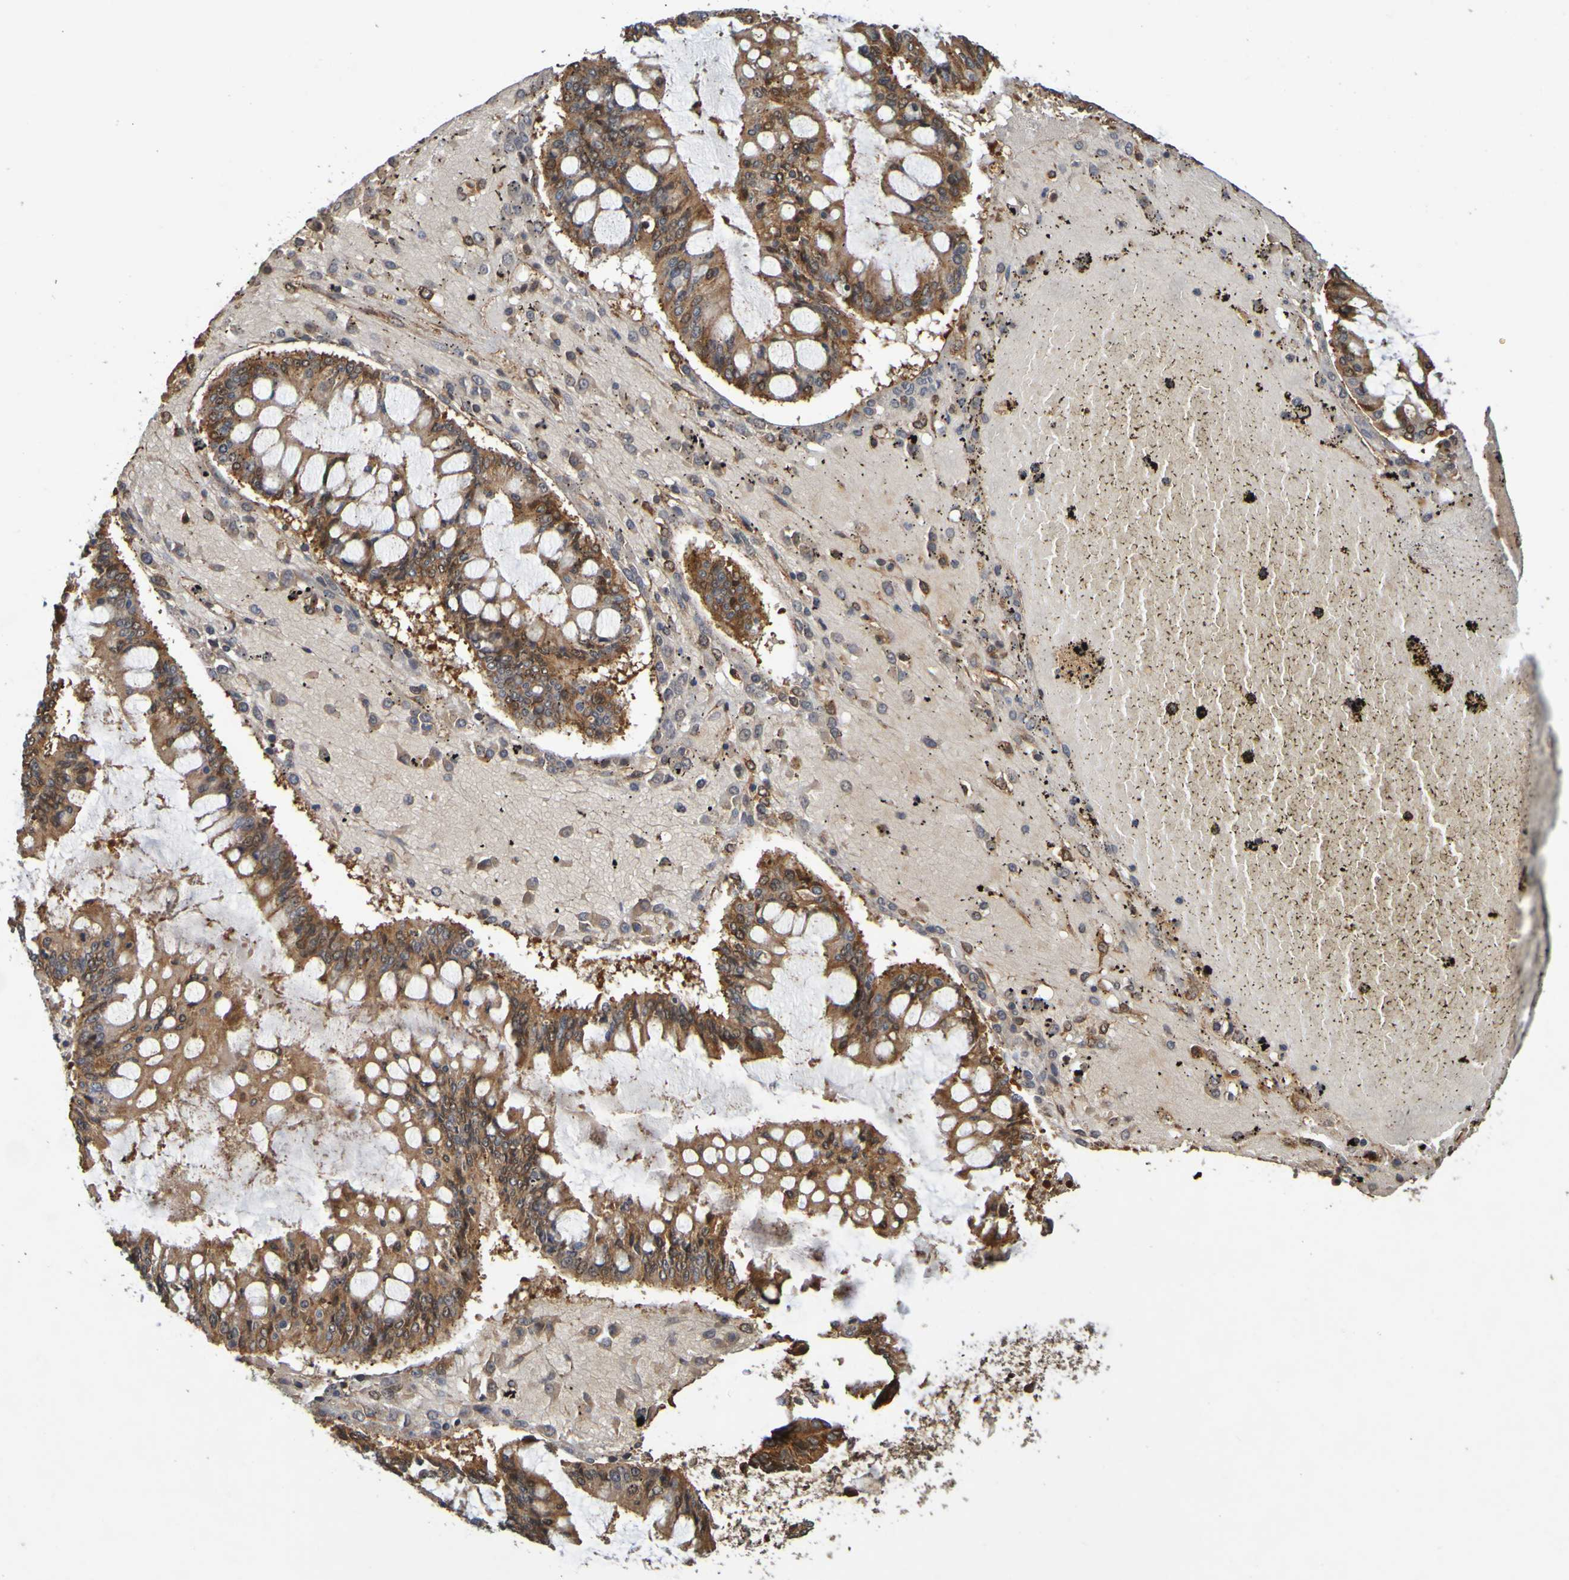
{"staining": {"intensity": "strong", "quantity": ">75%", "location": "cytoplasmic/membranous"}, "tissue": "ovarian cancer", "cell_type": "Tumor cells", "image_type": "cancer", "snomed": [{"axis": "morphology", "description": "Cystadenocarcinoma, mucinous, NOS"}, {"axis": "topography", "description": "Ovary"}], "caption": "A brown stain labels strong cytoplasmic/membranous positivity of a protein in human ovarian mucinous cystadenocarcinoma tumor cells.", "gene": "OCRL", "patient": {"sex": "female", "age": 73}}